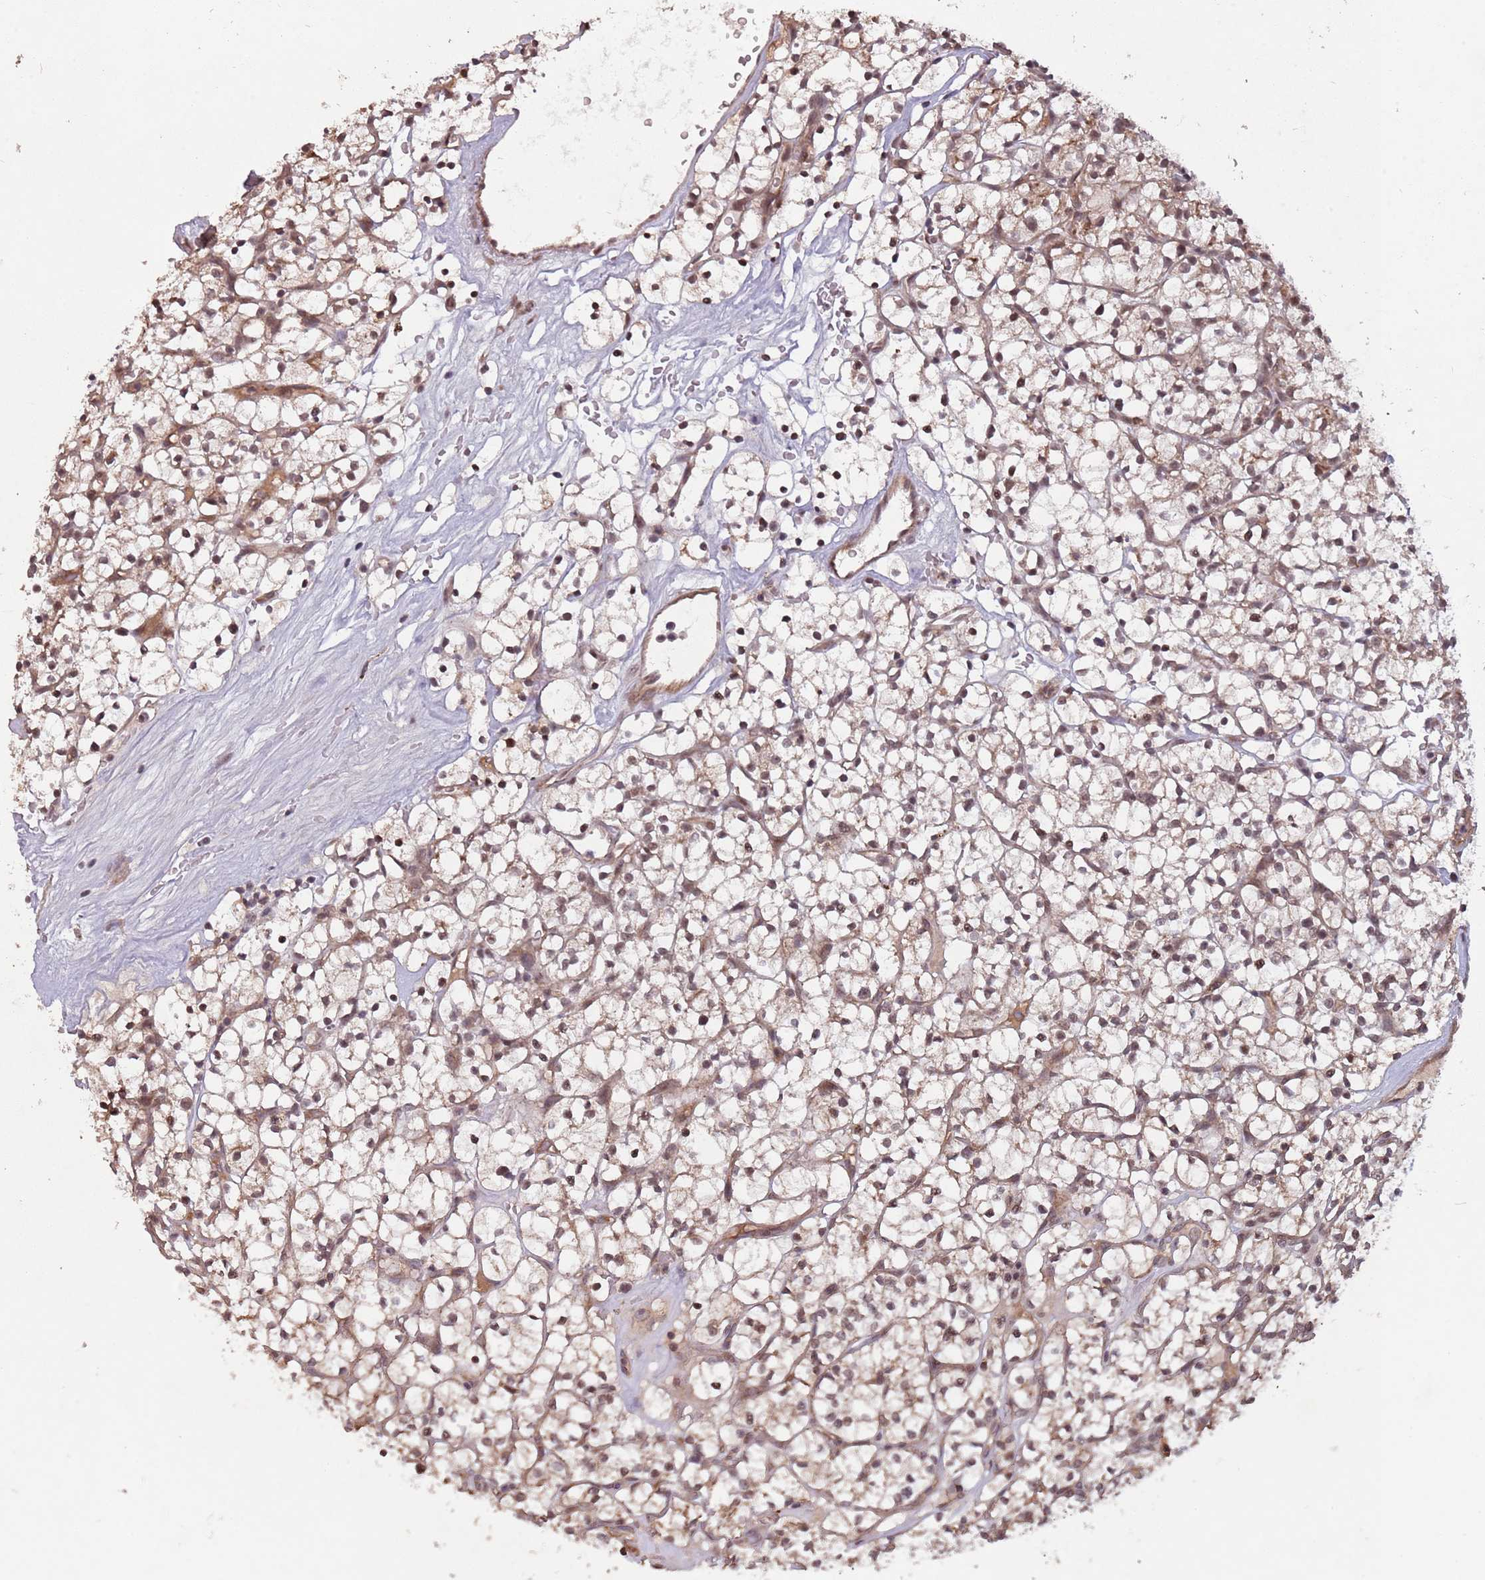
{"staining": {"intensity": "moderate", "quantity": ">75%", "location": "cytoplasmic/membranous,nuclear"}, "tissue": "renal cancer", "cell_type": "Tumor cells", "image_type": "cancer", "snomed": [{"axis": "morphology", "description": "Adenocarcinoma, NOS"}, {"axis": "topography", "description": "Kidney"}], "caption": "Moderate cytoplasmic/membranous and nuclear positivity is identified in about >75% of tumor cells in renal cancer. The staining was performed using DAB, with brown indicating positive protein expression. Nuclei are stained blue with hematoxylin.", "gene": "SUDS3", "patient": {"sex": "female", "age": 64}}